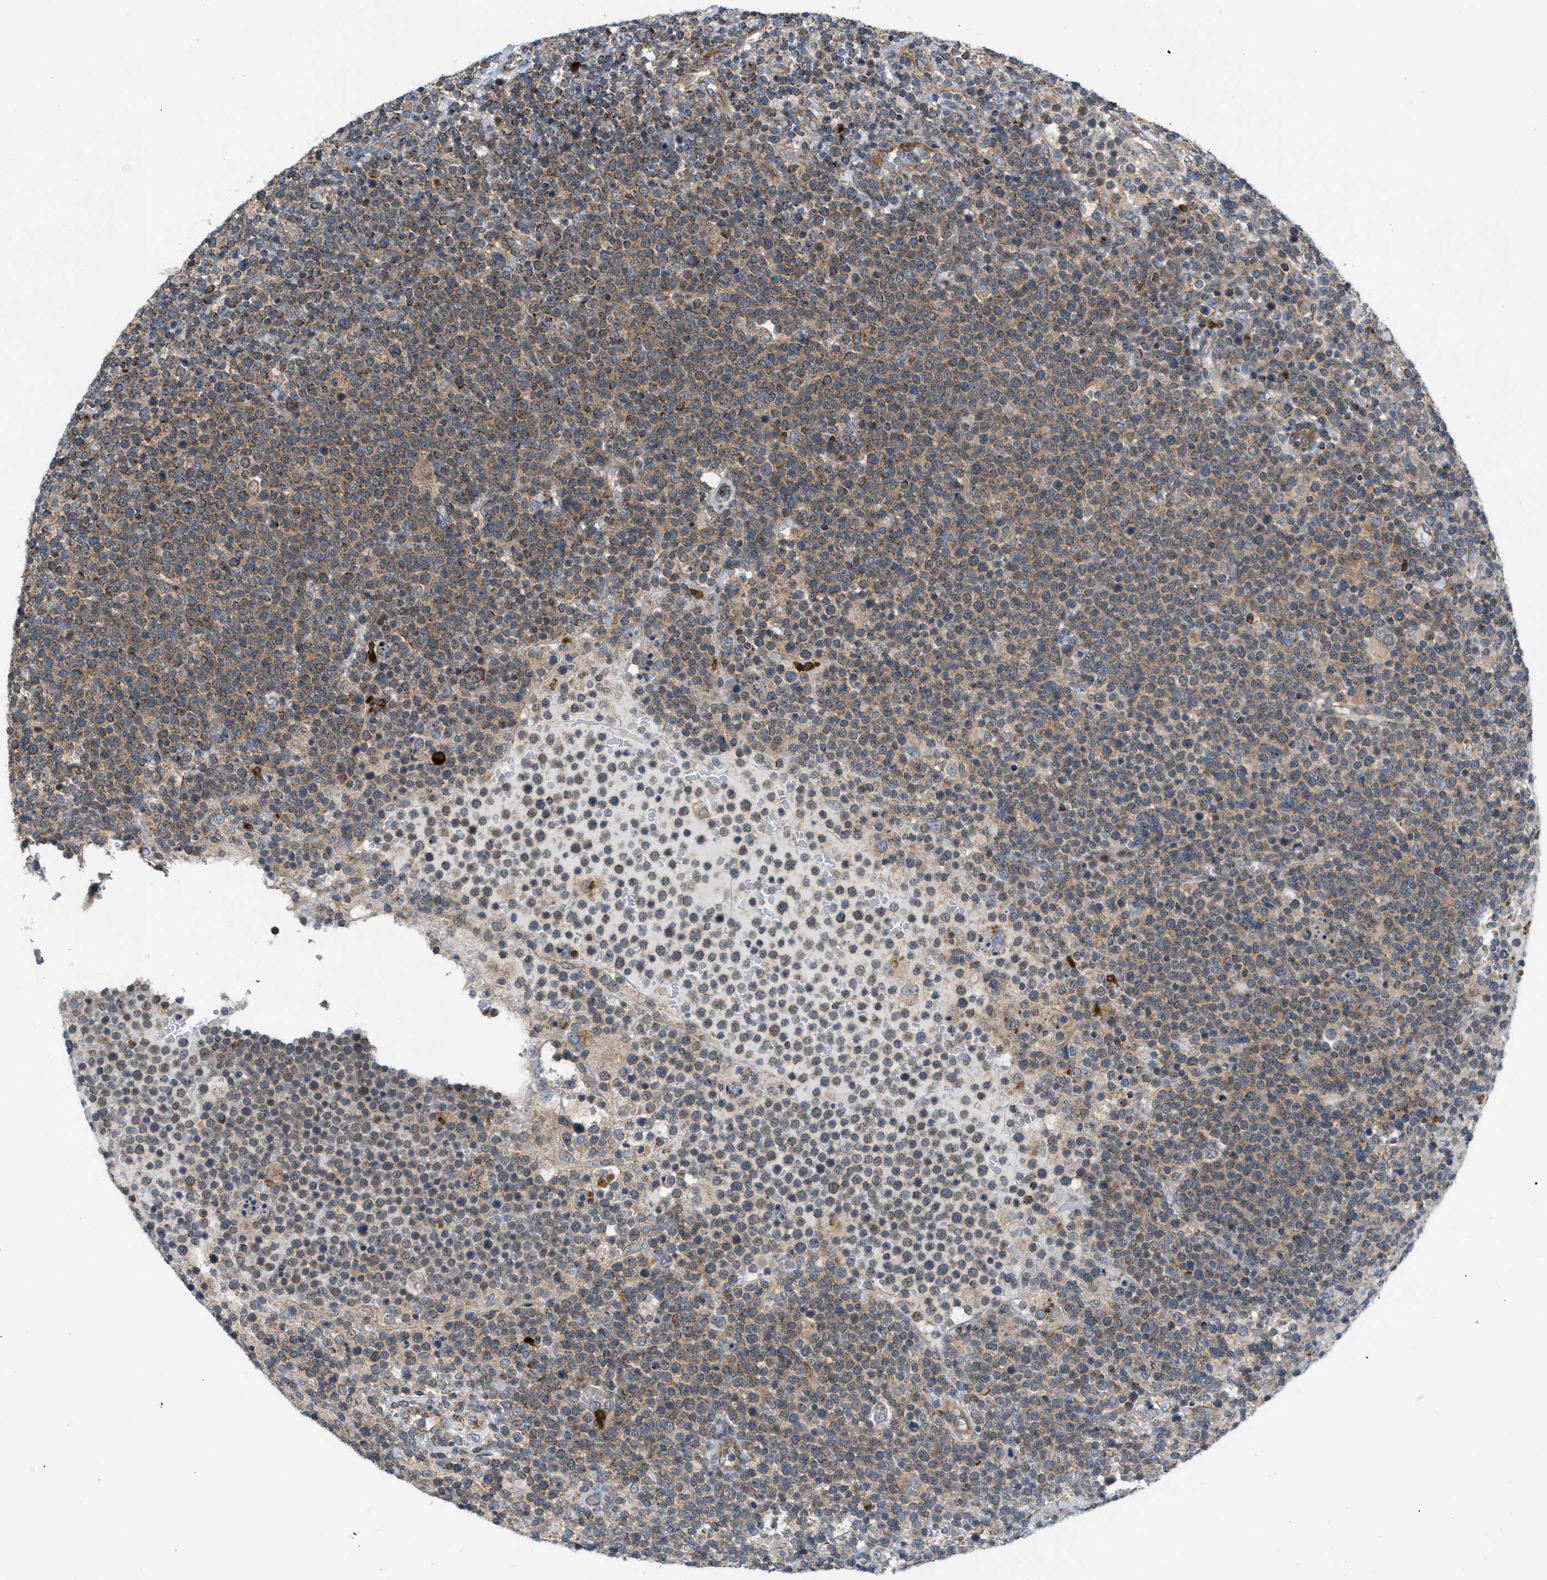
{"staining": {"intensity": "moderate", "quantity": ">75%", "location": "cytoplasmic/membranous"}, "tissue": "lymphoma", "cell_type": "Tumor cells", "image_type": "cancer", "snomed": [{"axis": "morphology", "description": "Malignant lymphoma, non-Hodgkin's type, High grade"}, {"axis": "topography", "description": "Lymph node"}], "caption": "Lymphoma stained for a protein (brown) exhibits moderate cytoplasmic/membranous positive expression in about >75% of tumor cells.", "gene": "PDCL", "patient": {"sex": "male", "age": 61}}